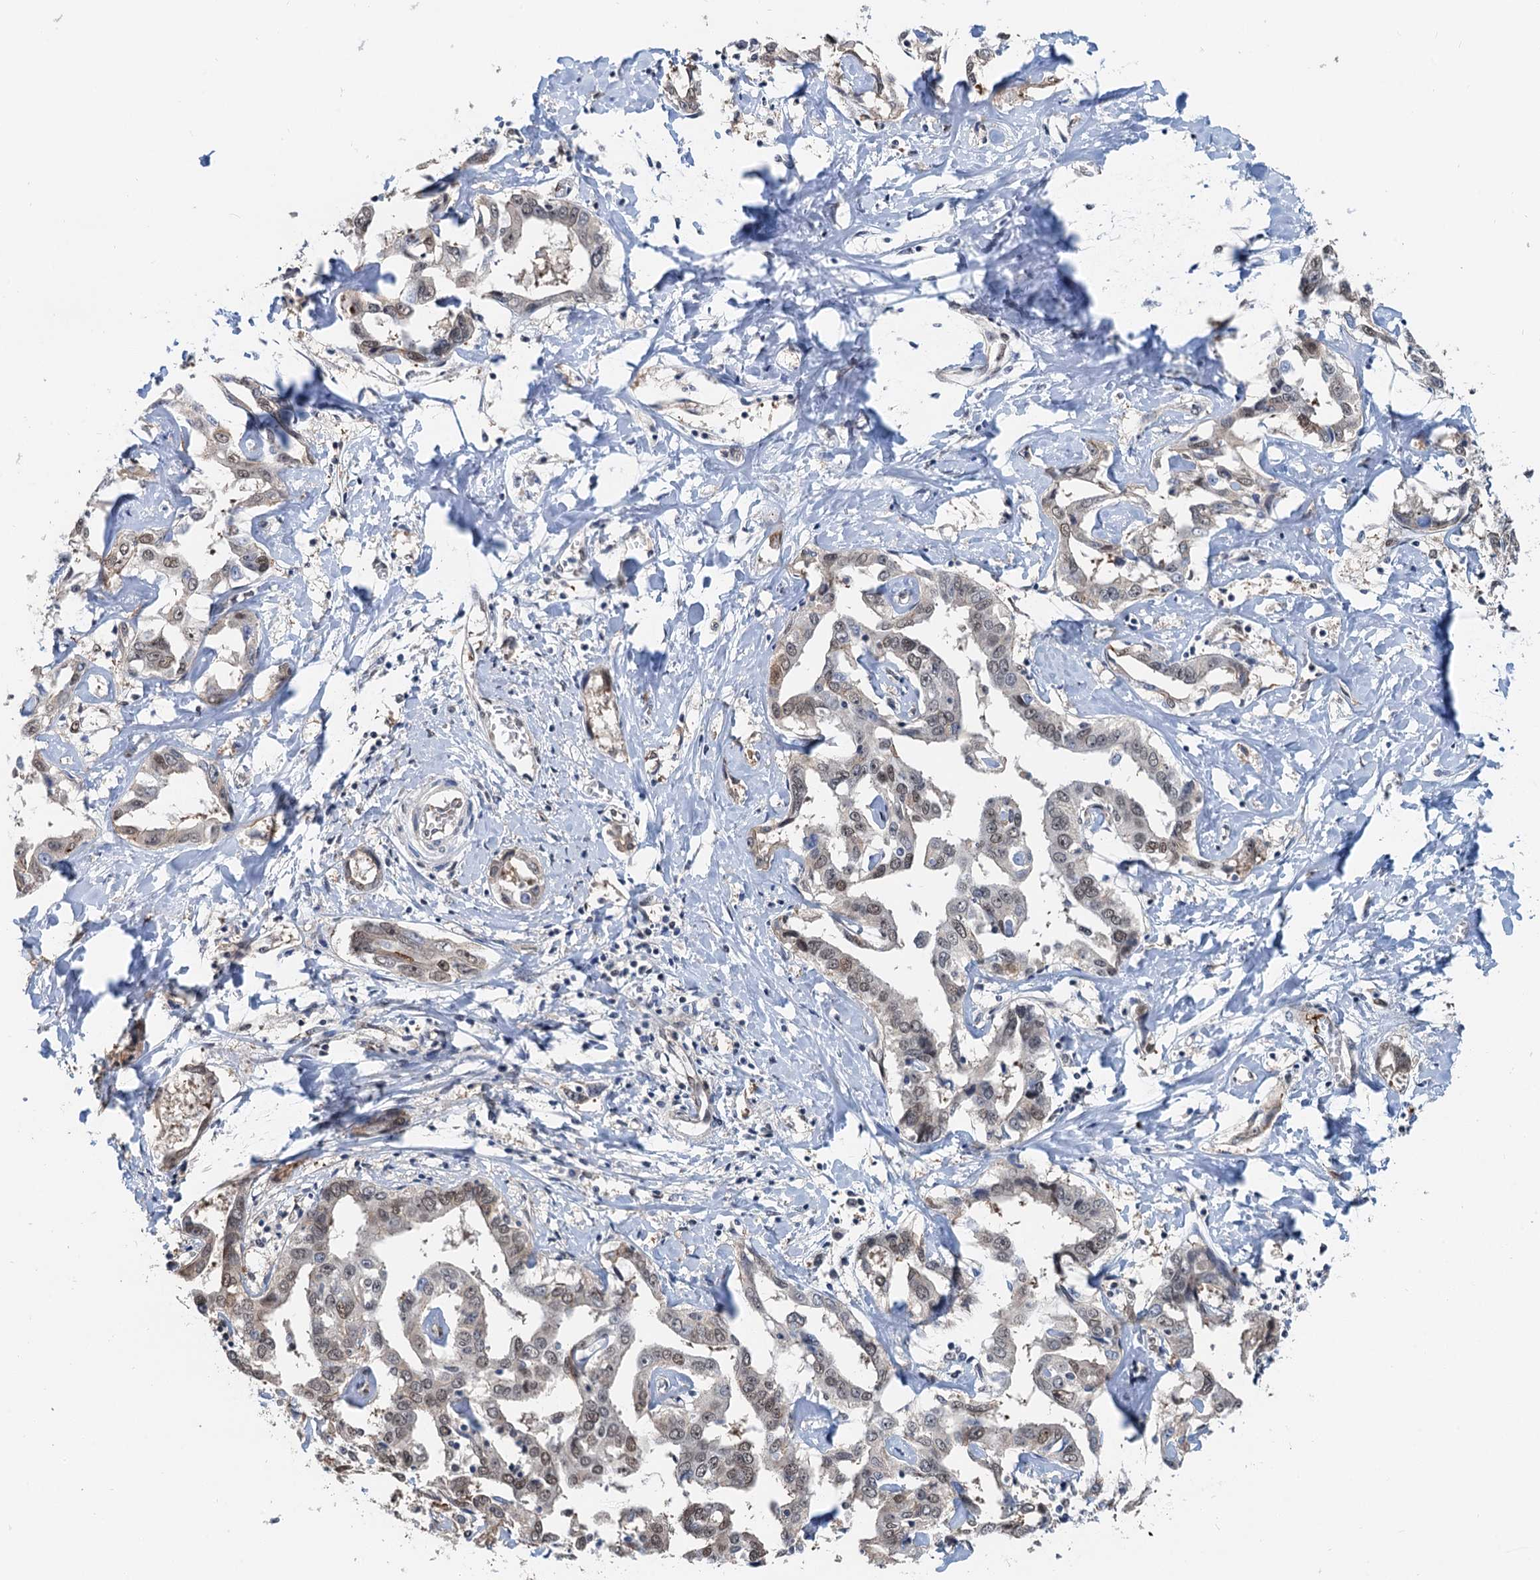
{"staining": {"intensity": "weak", "quantity": ">75%", "location": "nuclear"}, "tissue": "liver cancer", "cell_type": "Tumor cells", "image_type": "cancer", "snomed": [{"axis": "morphology", "description": "Cholangiocarcinoma"}, {"axis": "topography", "description": "Liver"}], "caption": "Weak nuclear staining is seen in approximately >75% of tumor cells in liver cancer.", "gene": "CFDP1", "patient": {"sex": "male", "age": 59}}